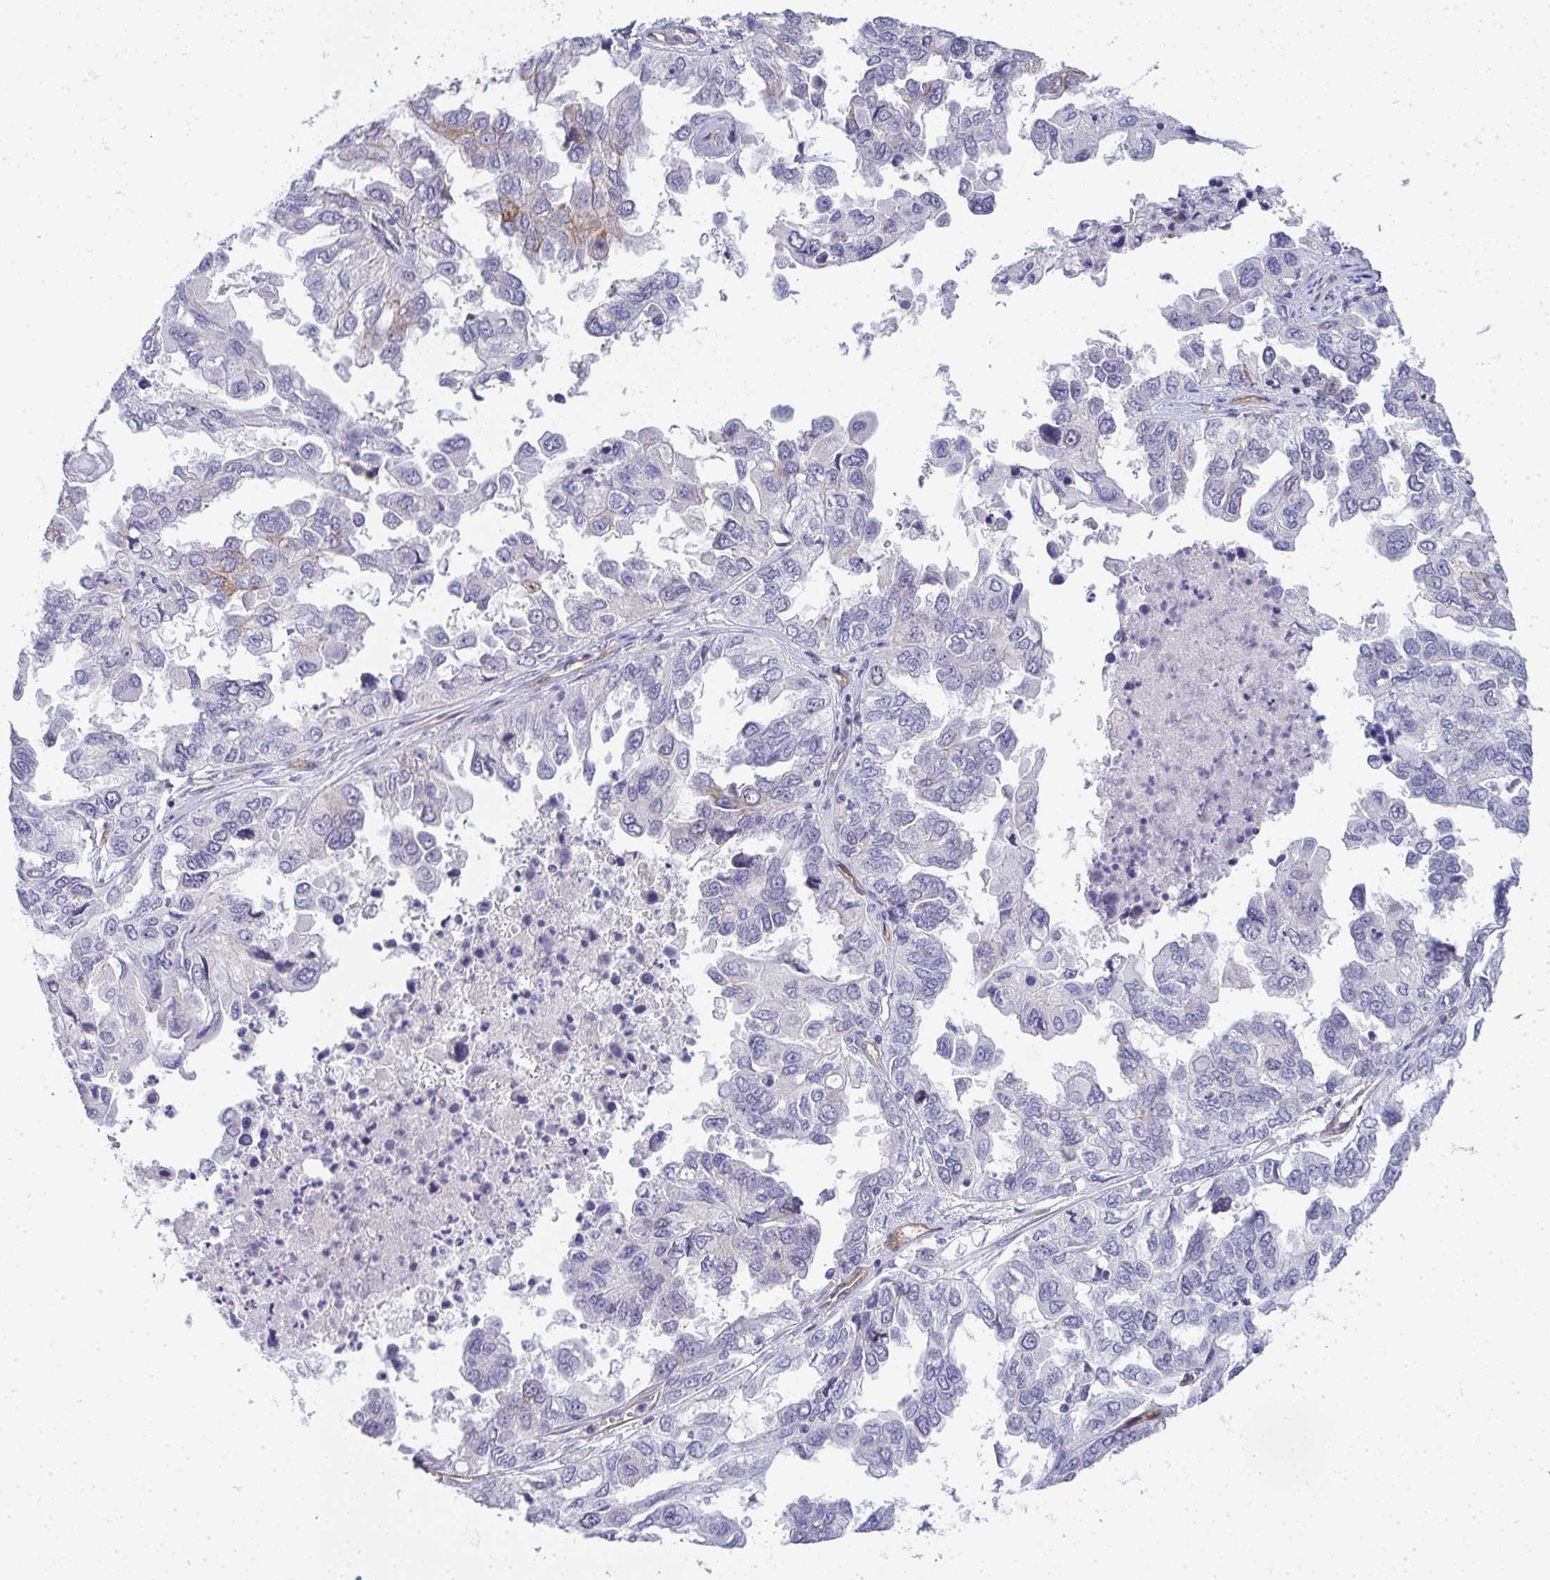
{"staining": {"intensity": "negative", "quantity": "none", "location": "none"}, "tissue": "ovarian cancer", "cell_type": "Tumor cells", "image_type": "cancer", "snomed": [{"axis": "morphology", "description": "Cystadenocarcinoma, serous, NOS"}, {"axis": "topography", "description": "Ovary"}], "caption": "This micrograph is of ovarian cancer stained with immunohistochemistry to label a protein in brown with the nuclei are counter-stained blue. There is no expression in tumor cells.", "gene": "UBE2S", "patient": {"sex": "female", "age": 53}}